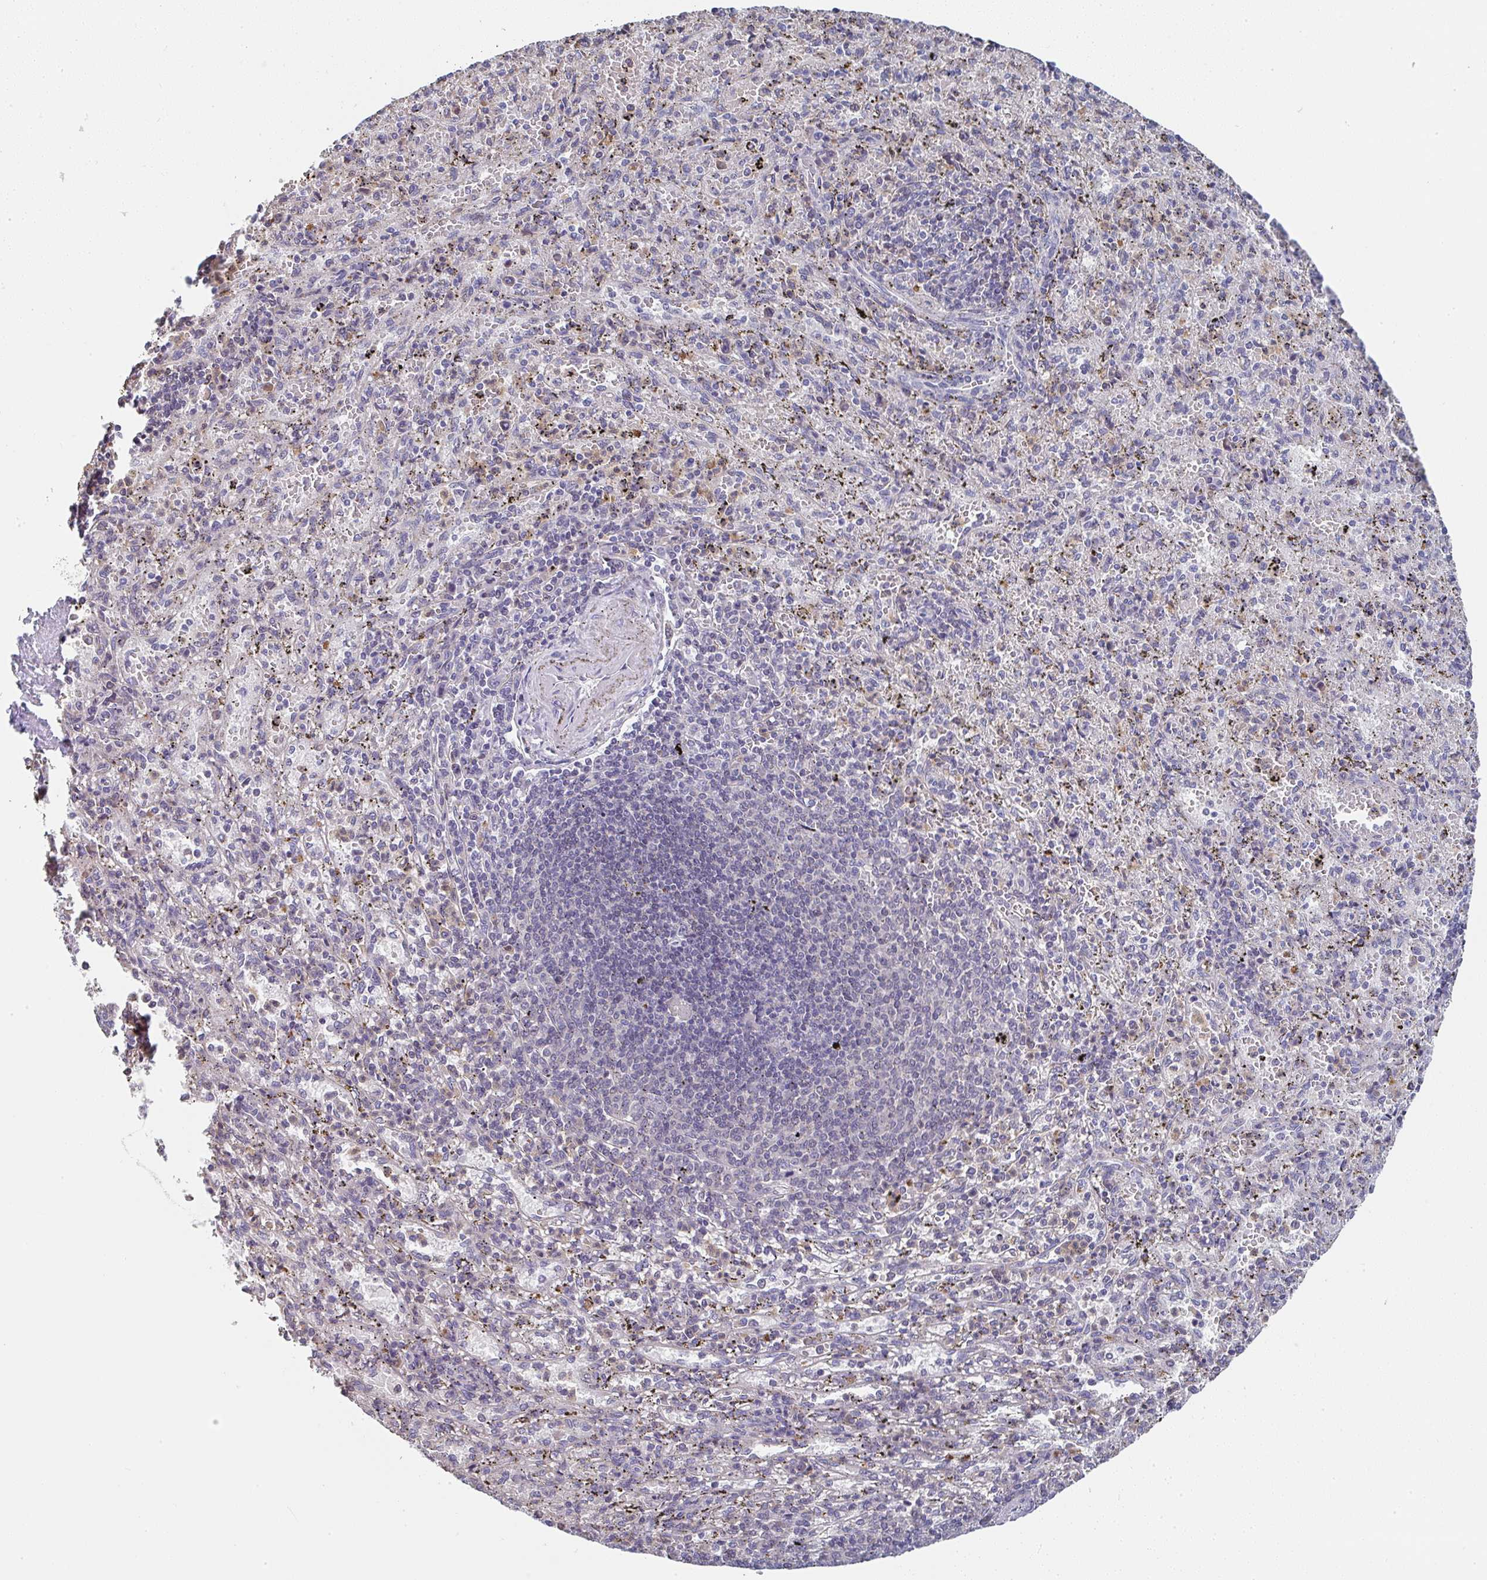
{"staining": {"intensity": "strong", "quantity": "<25%", "location": "cytoplasmic/membranous,nuclear"}, "tissue": "spleen", "cell_type": "Cells in red pulp", "image_type": "normal", "snomed": [{"axis": "morphology", "description": "Normal tissue, NOS"}, {"axis": "topography", "description": "Spleen"}], "caption": "High-magnification brightfield microscopy of normal spleen stained with DAB (3,3'-diaminobenzidine) (brown) and counterstained with hematoxylin (blue). cells in red pulp exhibit strong cytoplasmic/membranous,nuclear expression is identified in about<25% of cells. (IHC, brightfield microscopy, high magnification).", "gene": "NCF1", "patient": {"sex": "male", "age": 57}}